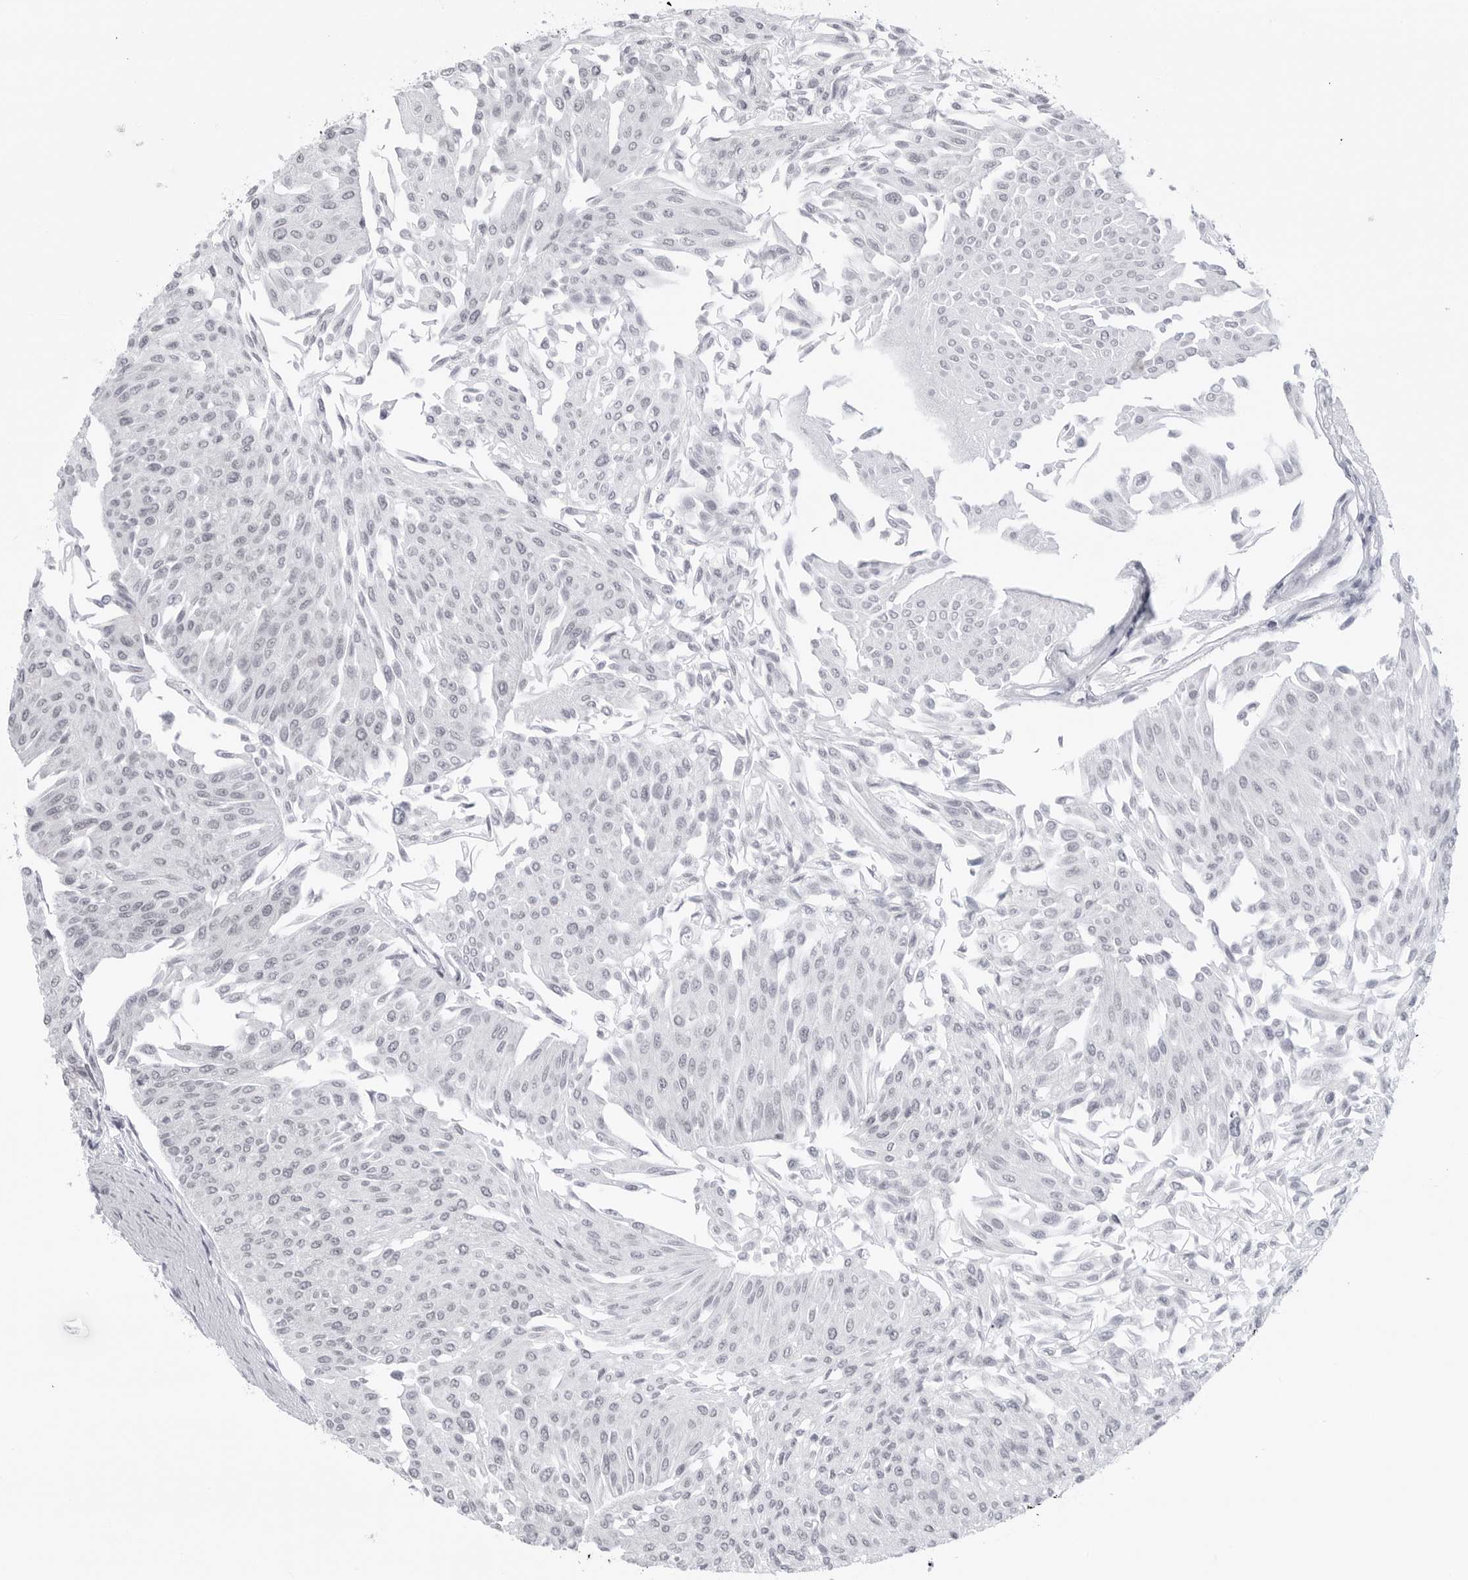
{"staining": {"intensity": "negative", "quantity": "none", "location": "none"}, "tissue": "urothelial cancer", "cell_type": "Tumor cells", "image_type": "cancer", "snomed": [{"axis": "morphology", "description": "Urothelial carcinoma, Low grade"}, {"axis": "topography", "description": "Urinary bladder"}], "caption": "Immunohistochemical staining of human urothelial cancer displays no significant expression in tumor cells.", "gene": "TRIM66", "patient": {"sex": "male", "age": 67}}